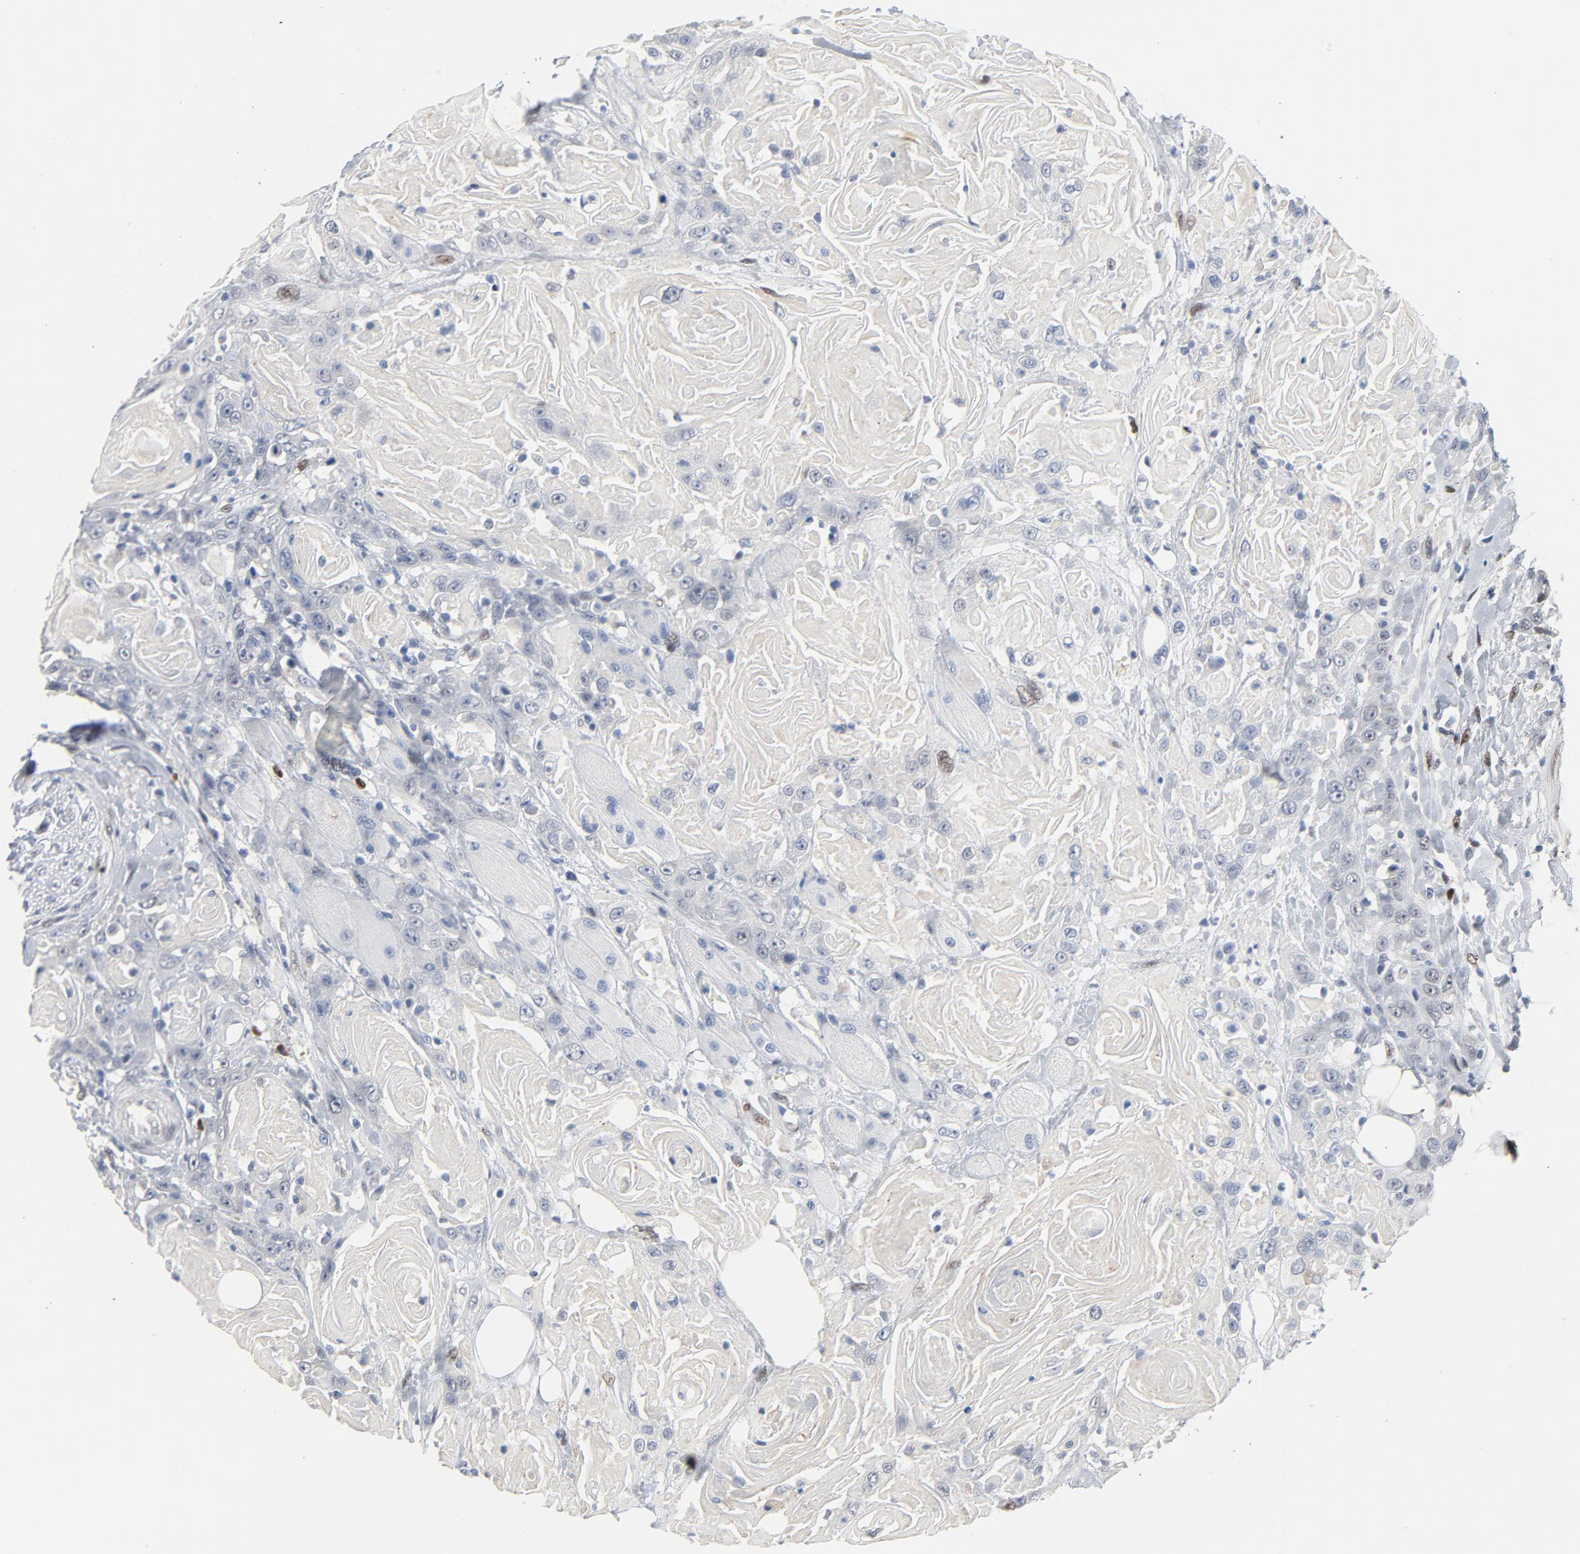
{"staining": {"intensity": "negative", "quantity": "none", "location": "none"}, "tissue": "head and neck cancer", "cell_type": "Tumor cells", "image_type": "cancer", "snomed": [{"axis": "morphology", "description": "Squamous cell carcinoma, NOS"}, {"axis": "topography", "description": "Head-Neck"}], "caption": "Tumor cells are negative for protein expression in human head and neck cancer (squamous cell carcinoma).", "gene": "FOXP1", "patient": {"sex": "female", "age": 84}}